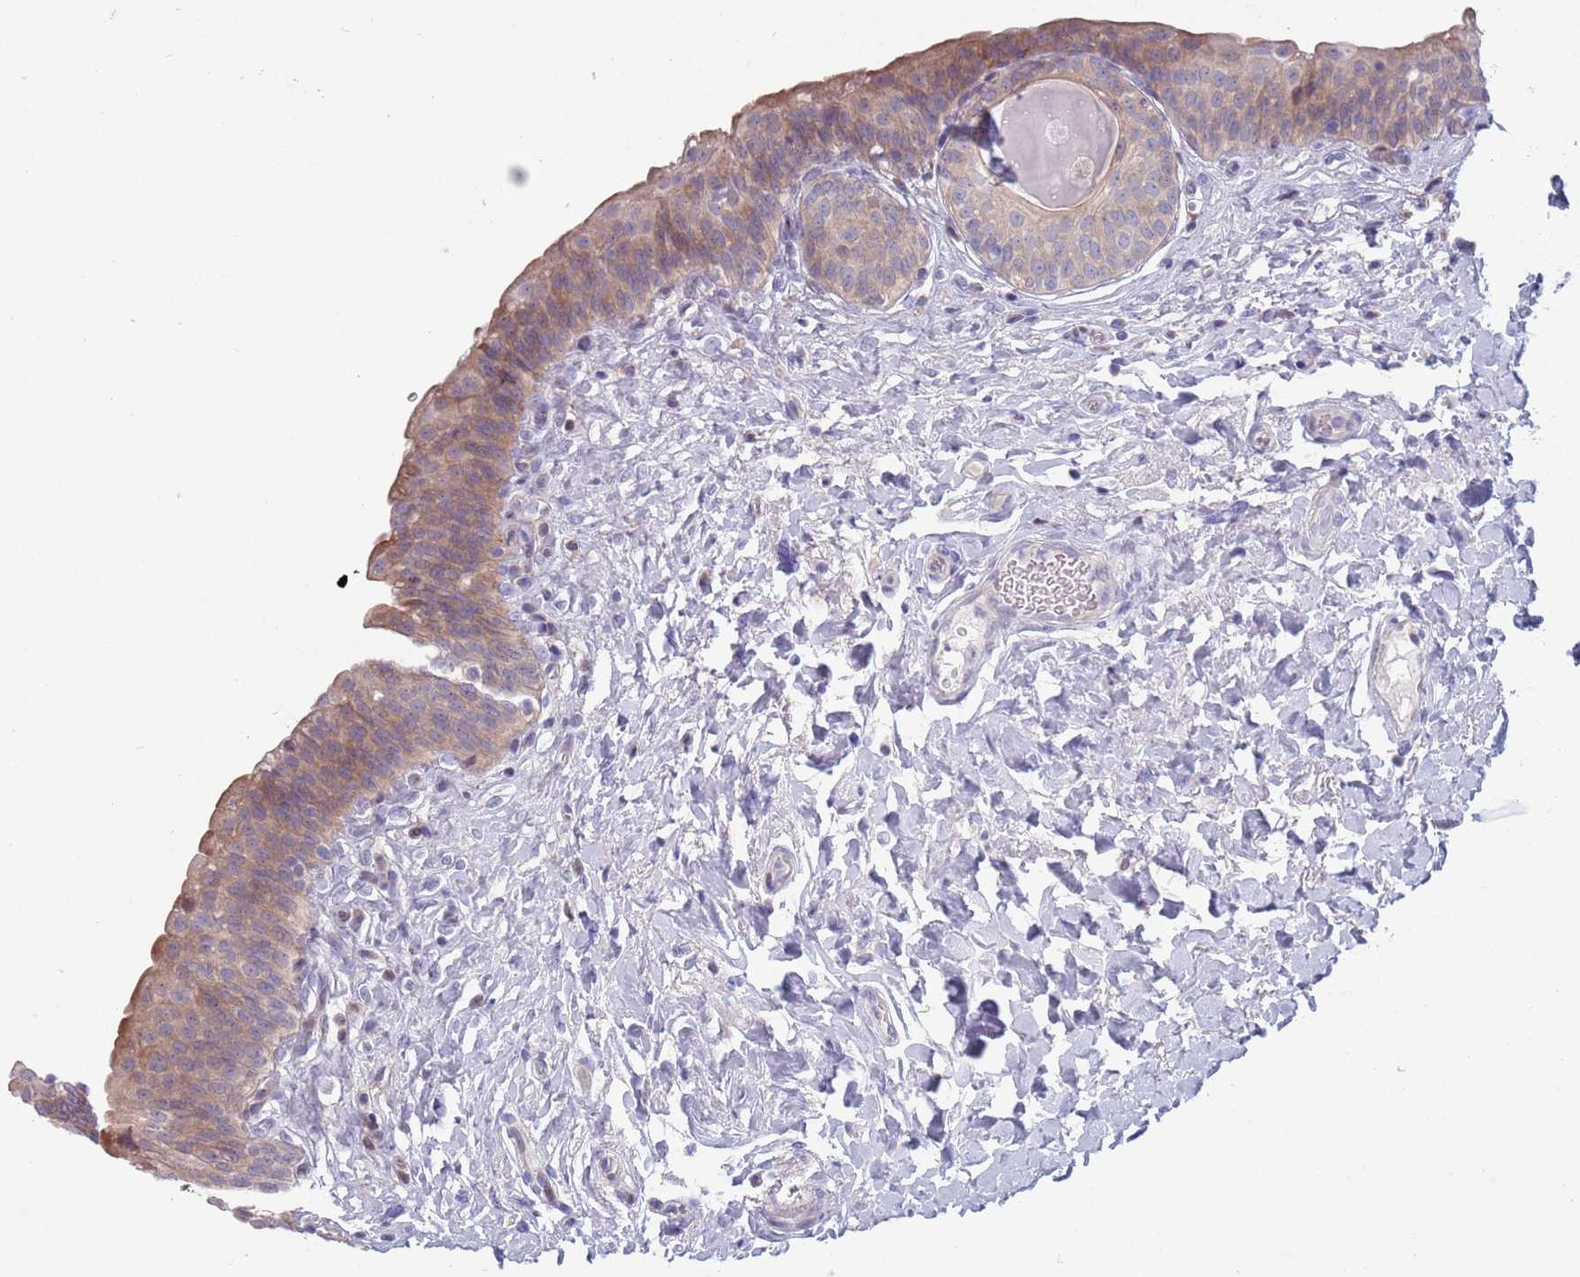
{"staining": {"intensity": "moderate", "quantity": "25%-75%", "location": "cytoplasmic/membranous"}, "tissue": "urinary bladder", "cell_type": "Urothelial cells", "image_type": "normal", "snomed": [{"axis": "morphology", "description": "Normal tissue, NOS"}, {"axis": "topography", "description": "Urinary bladder"}], "caption": "A brown stain highlights moderate cytoplasmic/membranous positivity of a protein in urothelial cells of unremarkable human urinary bladder. The protein is stained brown, and the nuclei are stained in blue (DAB IHC with brightfield microscopy, high magnification).", "gene": "CLNS1A", "patient": {"sex": "male", "age": 83}}